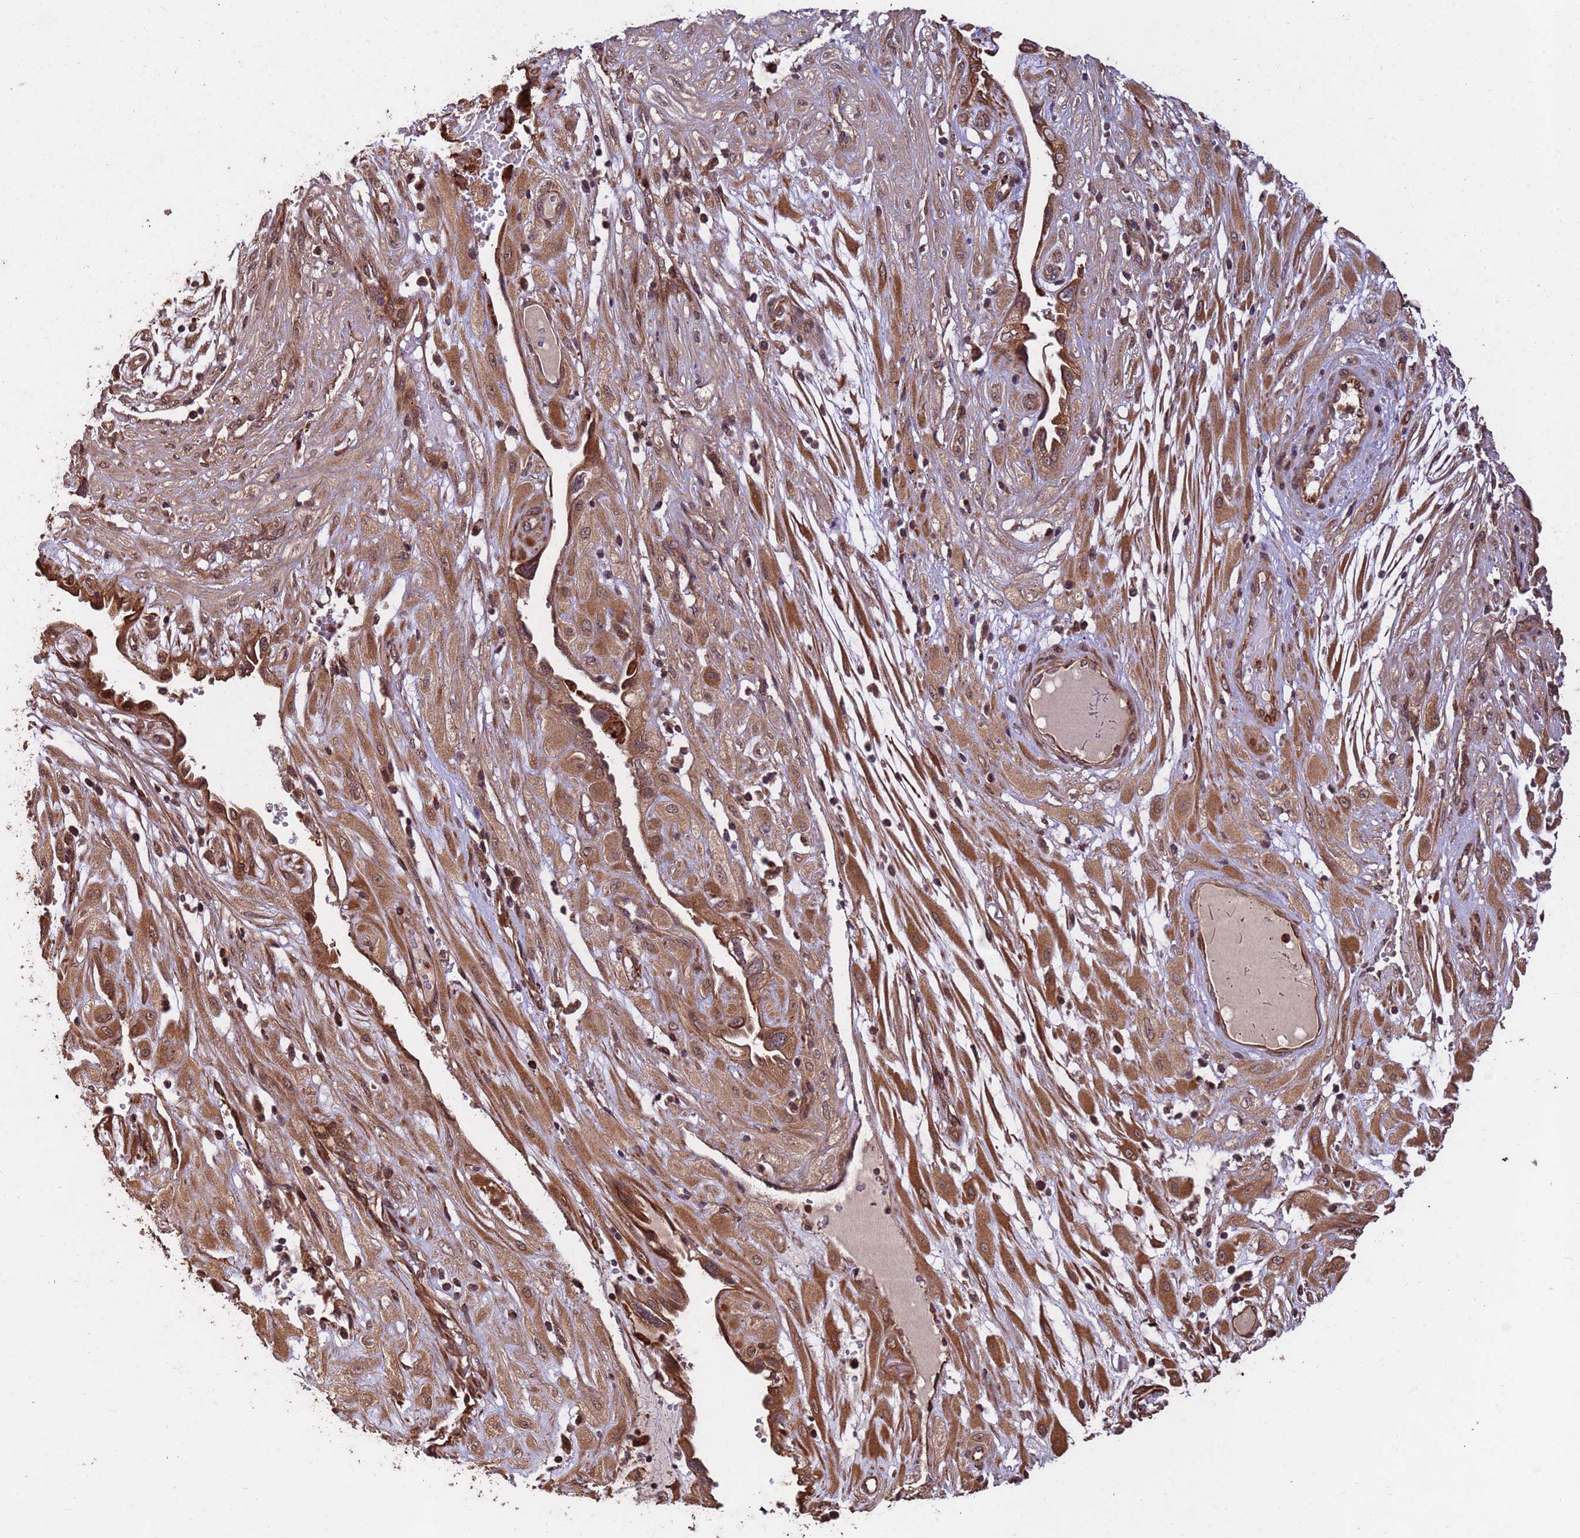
{"staining": {"intensity": "moderate", "quantity": ">75%", "location": "cytoplasmic/membranous,nuclear"}, "tissue": "cervical cancer", "cell_type": "Tumor cells", "image_type": "cancer", "snomed": [{"axis": "morphology", "description": "Squamous cell carcinoma, NOS"}, {"axis": "topography", "description": "Cervix"}], "caption": "Protein staining by IHC demonstrates moderate cytoplasmic/membranous and nuclear staining in about >75% of tumor cells in cervical cancer (squamous cell carcinoma).", "gene": "ZNF619", "patient": {"sex": "female", "age": 36}}